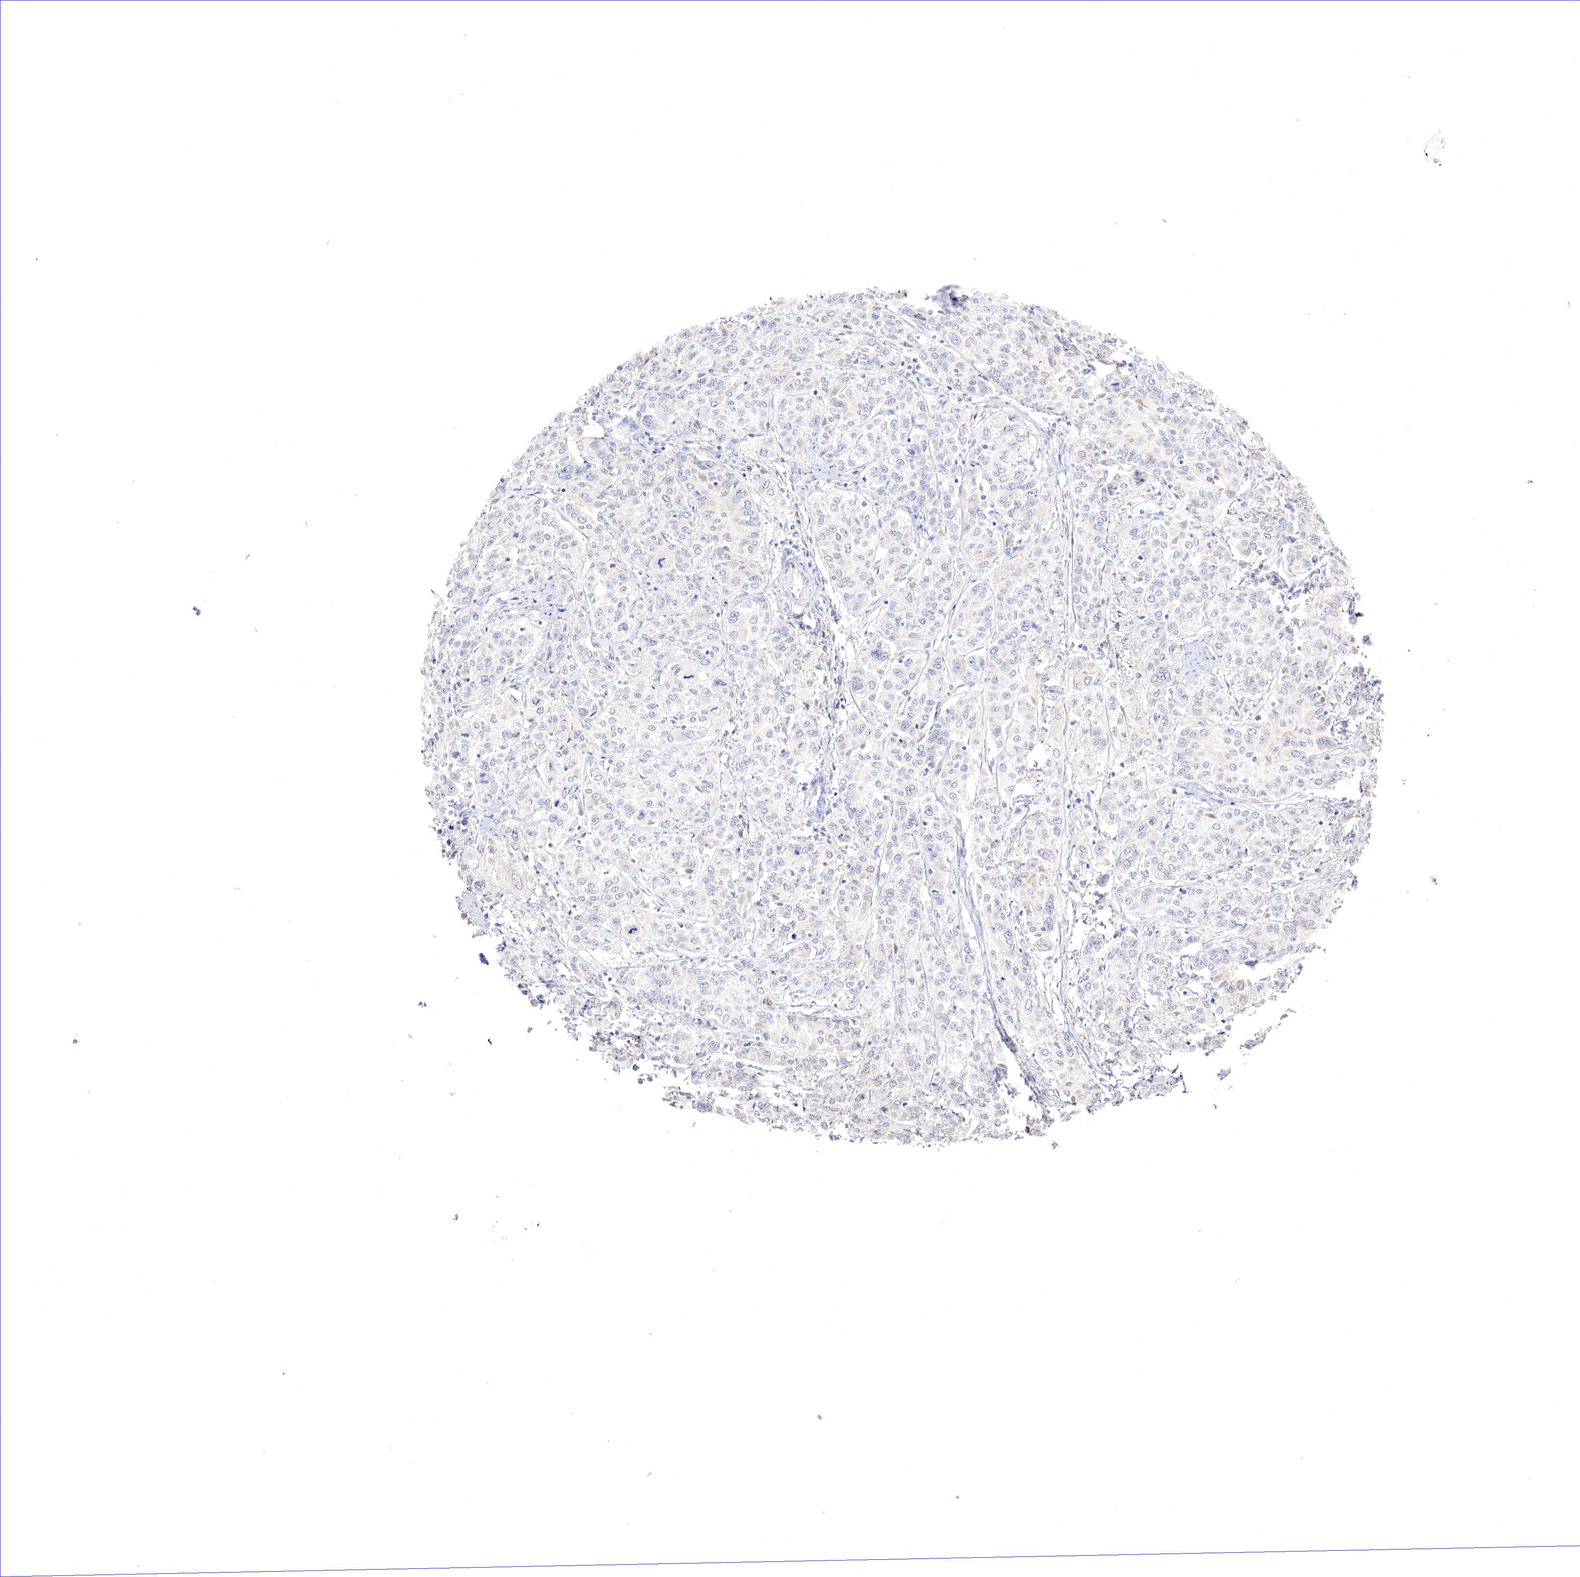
{"staining": {"intensity": "weak", "quantity": "<25%", "location": "cytoplasmic/membranous"}, "tissue": "cervical cancer", "cell_type": "Tumor cells", "image_type": "cancer", "snomed": [{"axis": "morphology", "description": "Squamous cell carcinoma, NOS"}, {"axis": "topography", "description": "Cervix"}], "caption": "This is a histopathology image of IHC staining of squamous cell carcinoma (cervical), which shows no positivity in tumor cells. Nuclei are stained in blue.", "gene": "GATA1", "patient": {"sex": "female", "age": 38}}